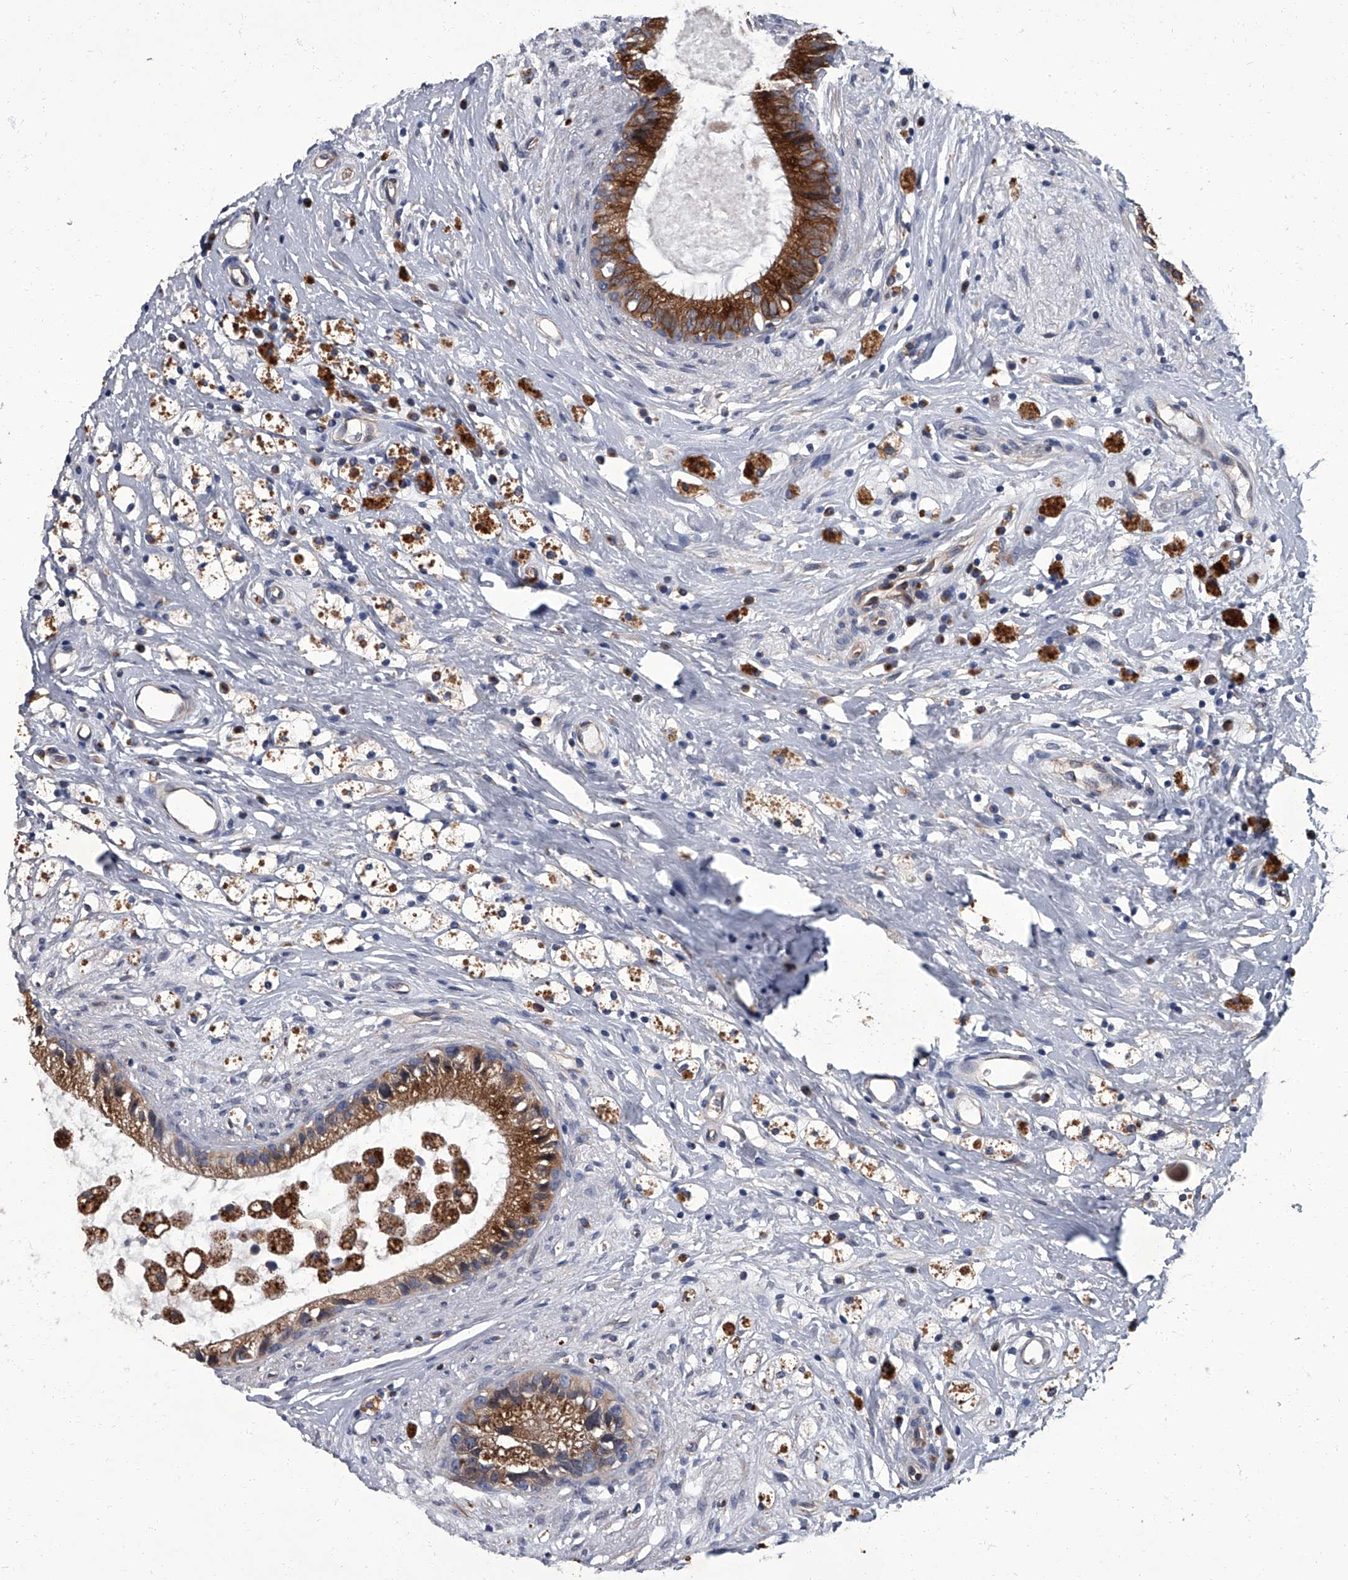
{"staining": {"intensity": "strong", "quantity": ">75%", "location": "cytoplasmic/membranous"}, "tissue": "epididymis", "cell_type": "Glandular cells", "image_type": "normal", "snomed": [{"axis": "morphology", "description": "Normal tissue, NOS"}, {"axis": "topography", "description": "Epididymis"}], "caption": "Epididymis stained for a protein (brown) shows strong cytoplasmic/membranous positive expression in about >75% of glandular cells.", "gene": "SIRT4", "patient": {"sex": "male", "age": 80}}